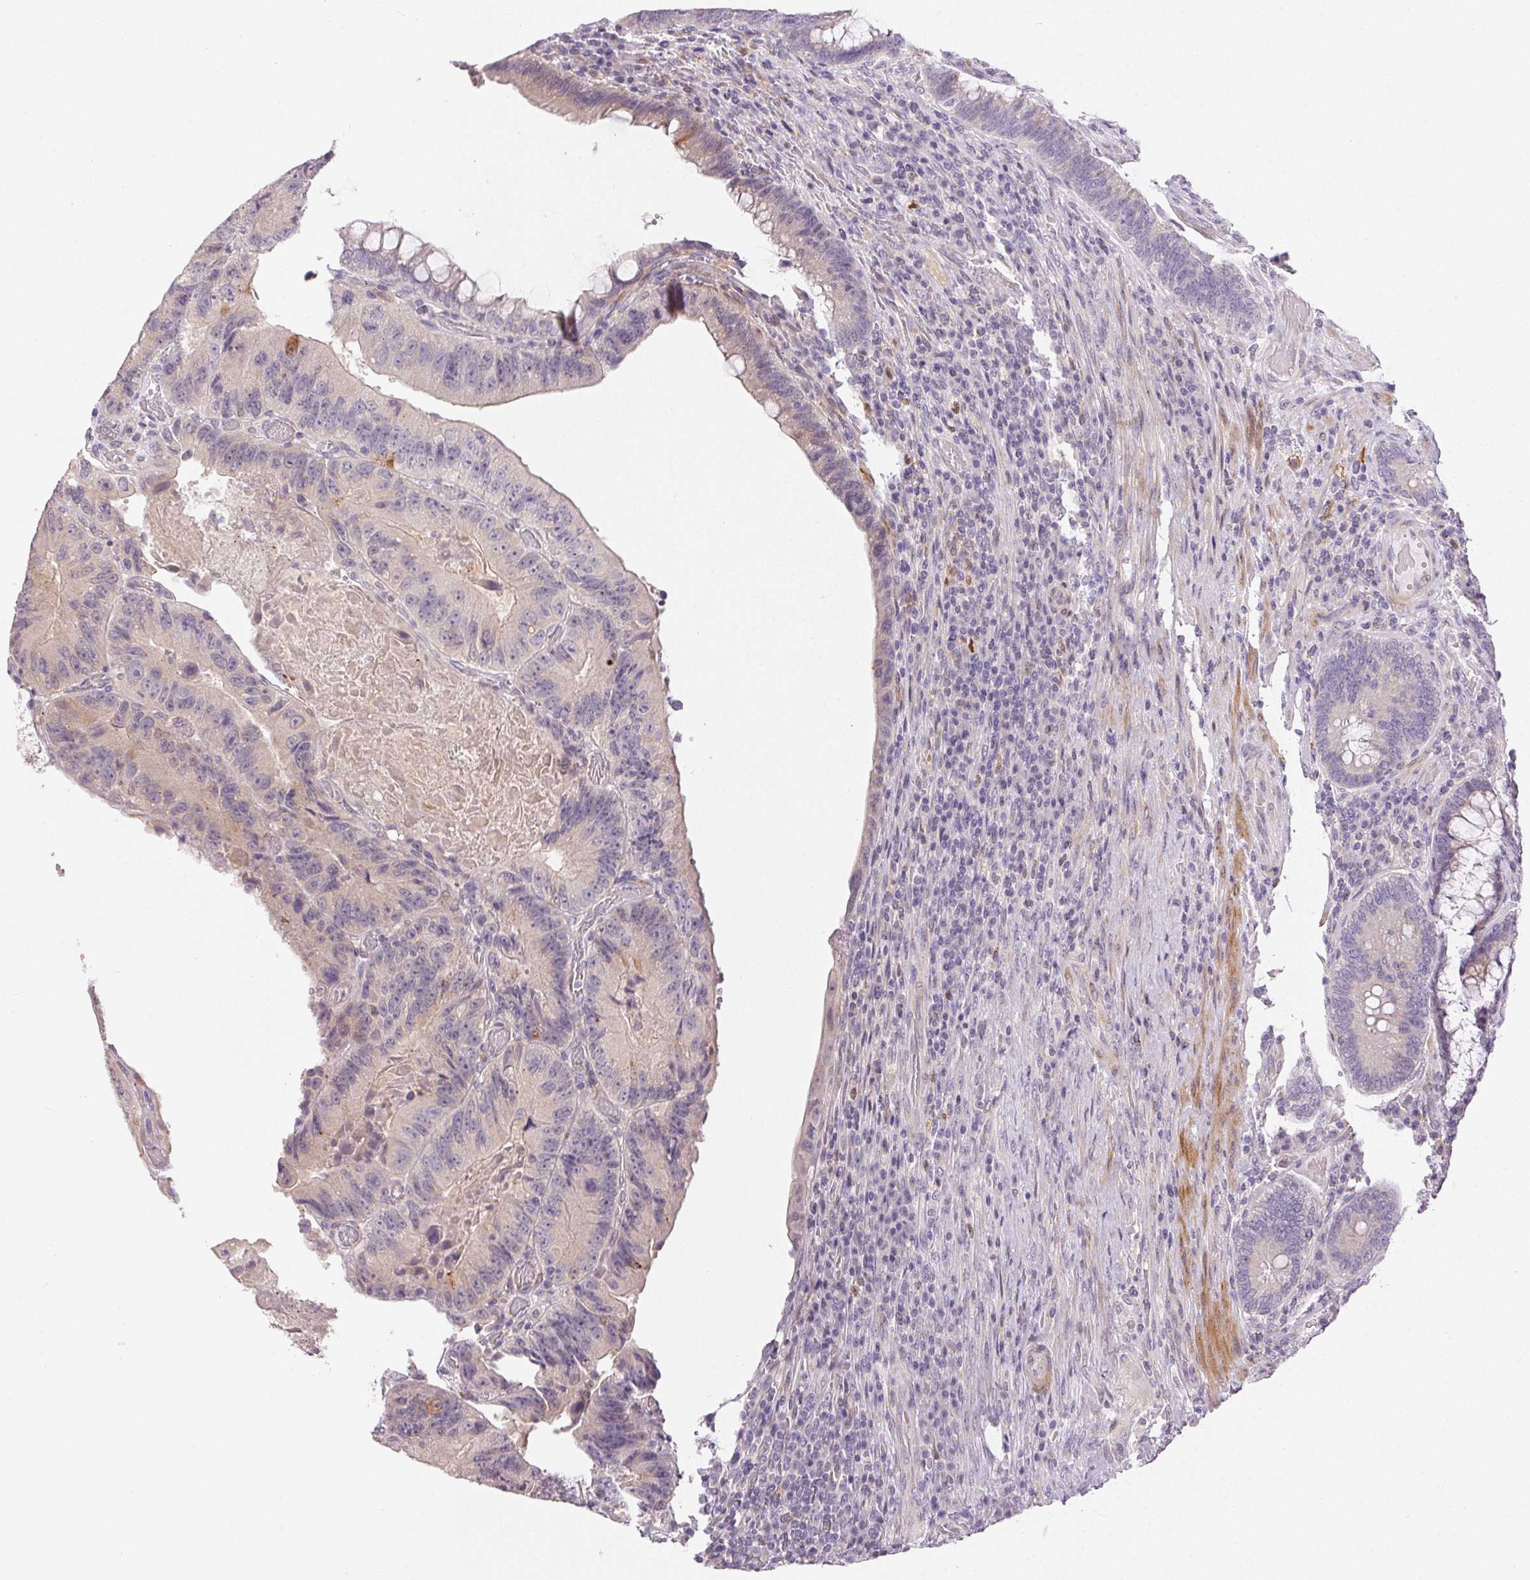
{"staining": {"intensity": "strong", "quantity": "<25%", "location": "cytoplasmic/membranous"}, "tissue": "colorectal cancer", "cell_type": "Tumor cells", "image_type": "cancer", "snomed": [{"axis": "morphology", "description": "Adenocarcinoma, NOS"}, {"axis": "topography", "description": "Colon"}], "caption": "Adenocarcinoma (colorectal) stained with a protein marker reveals strong staining in tumor cells.", "gene": "RPGRIP1", "patient": {"sex": "female", "age": 86}}